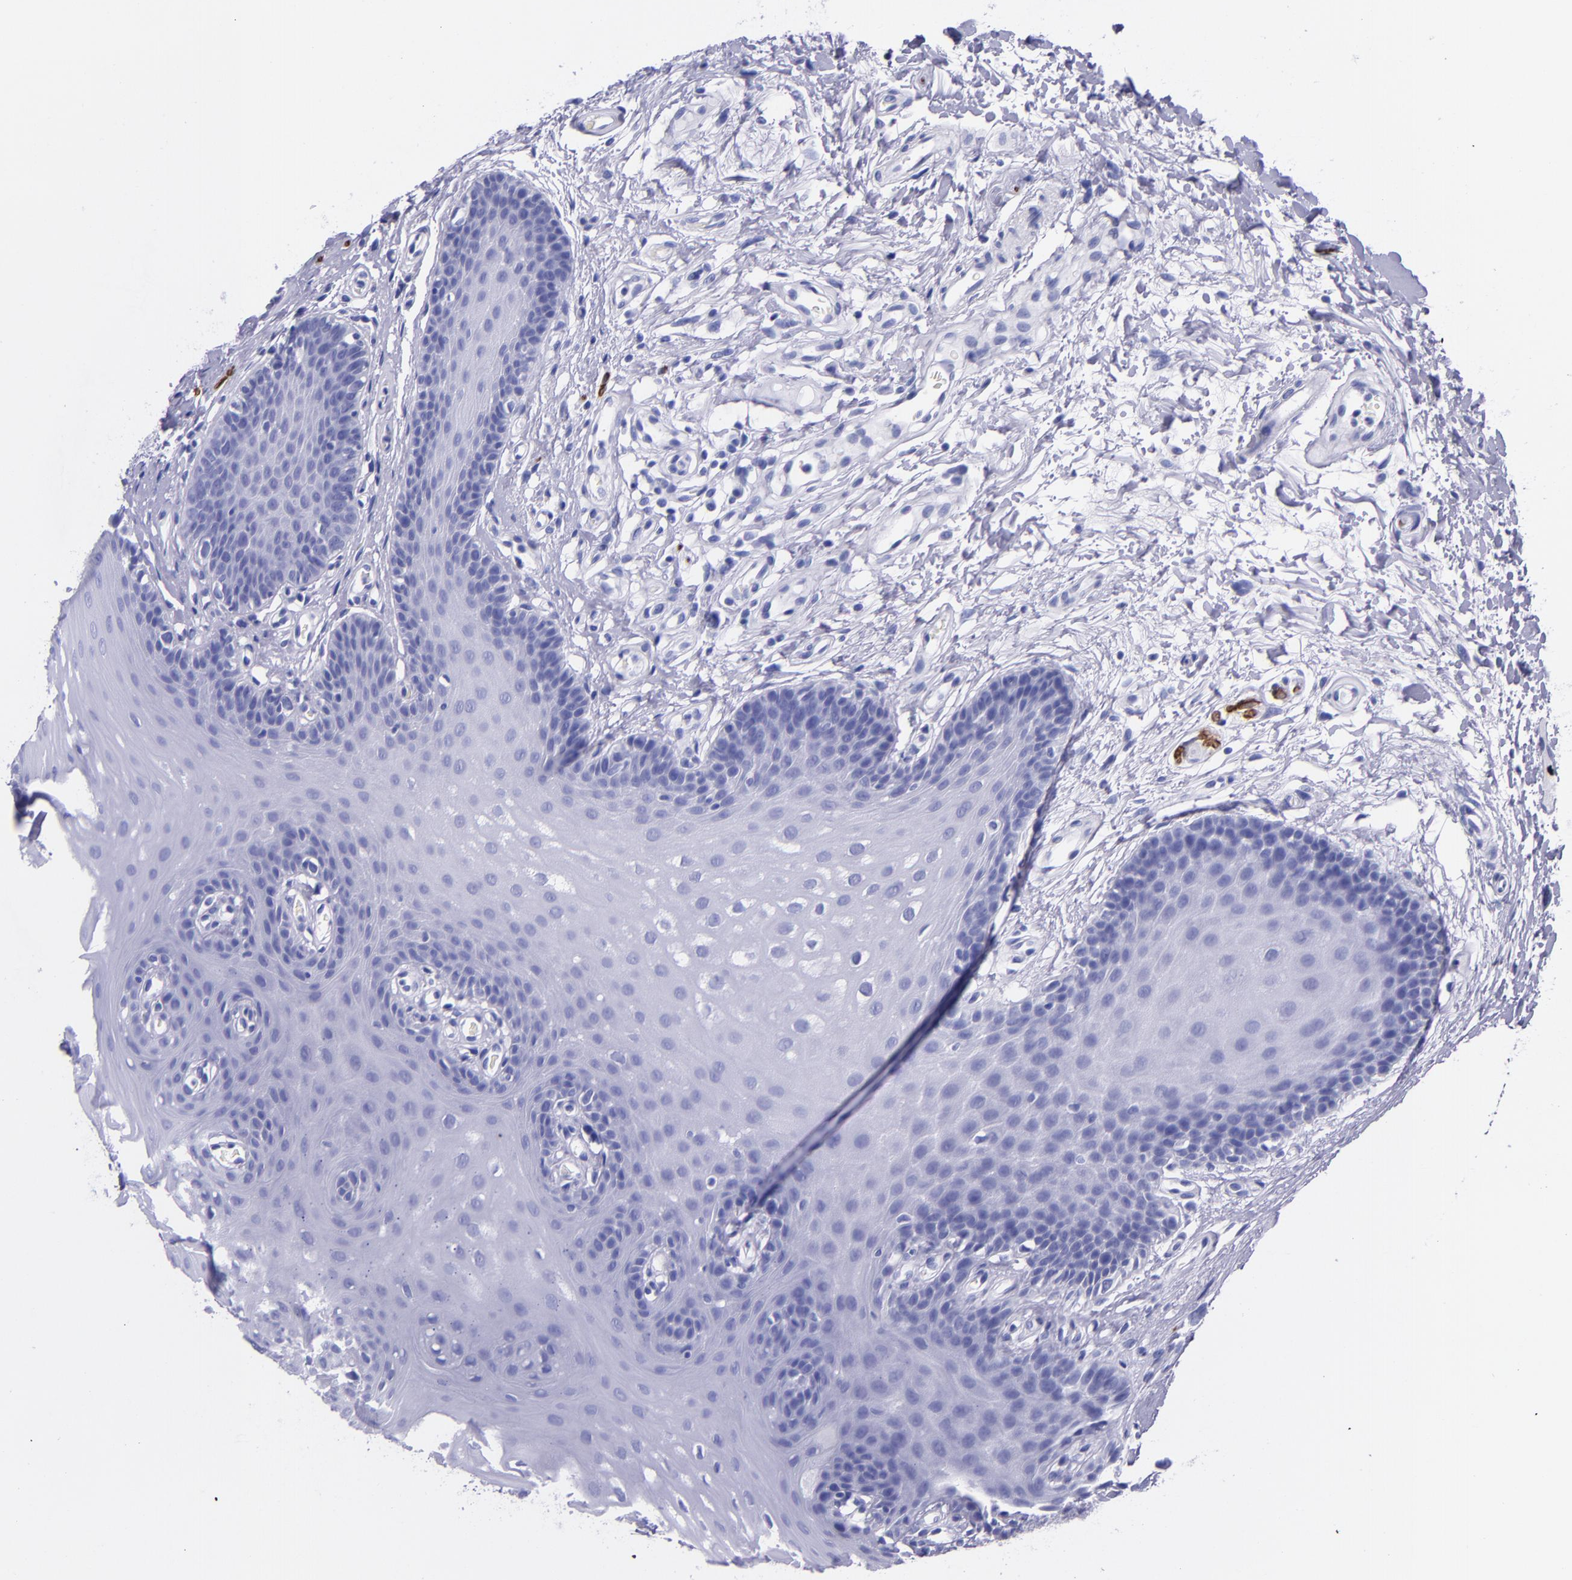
{"staining": {"intensity": "negative", "quantity": "none", "location": "none"}, "tissue": "oral mucosa", "cell_type": "Squamous epithelial cells", "image_type": "normal", "snomed": [{"axis": "morphology", "description": "Normal tissue, NOS"}, {"axis": "topography", "description": "Oral tissue"}], "caption": "Immunohistochemistry (IHC) of normal human oral mucosa reveals no expression in squamous epithelial cells.", "gene": "MBP", "patient": {"sex": "male", "age": 62}}